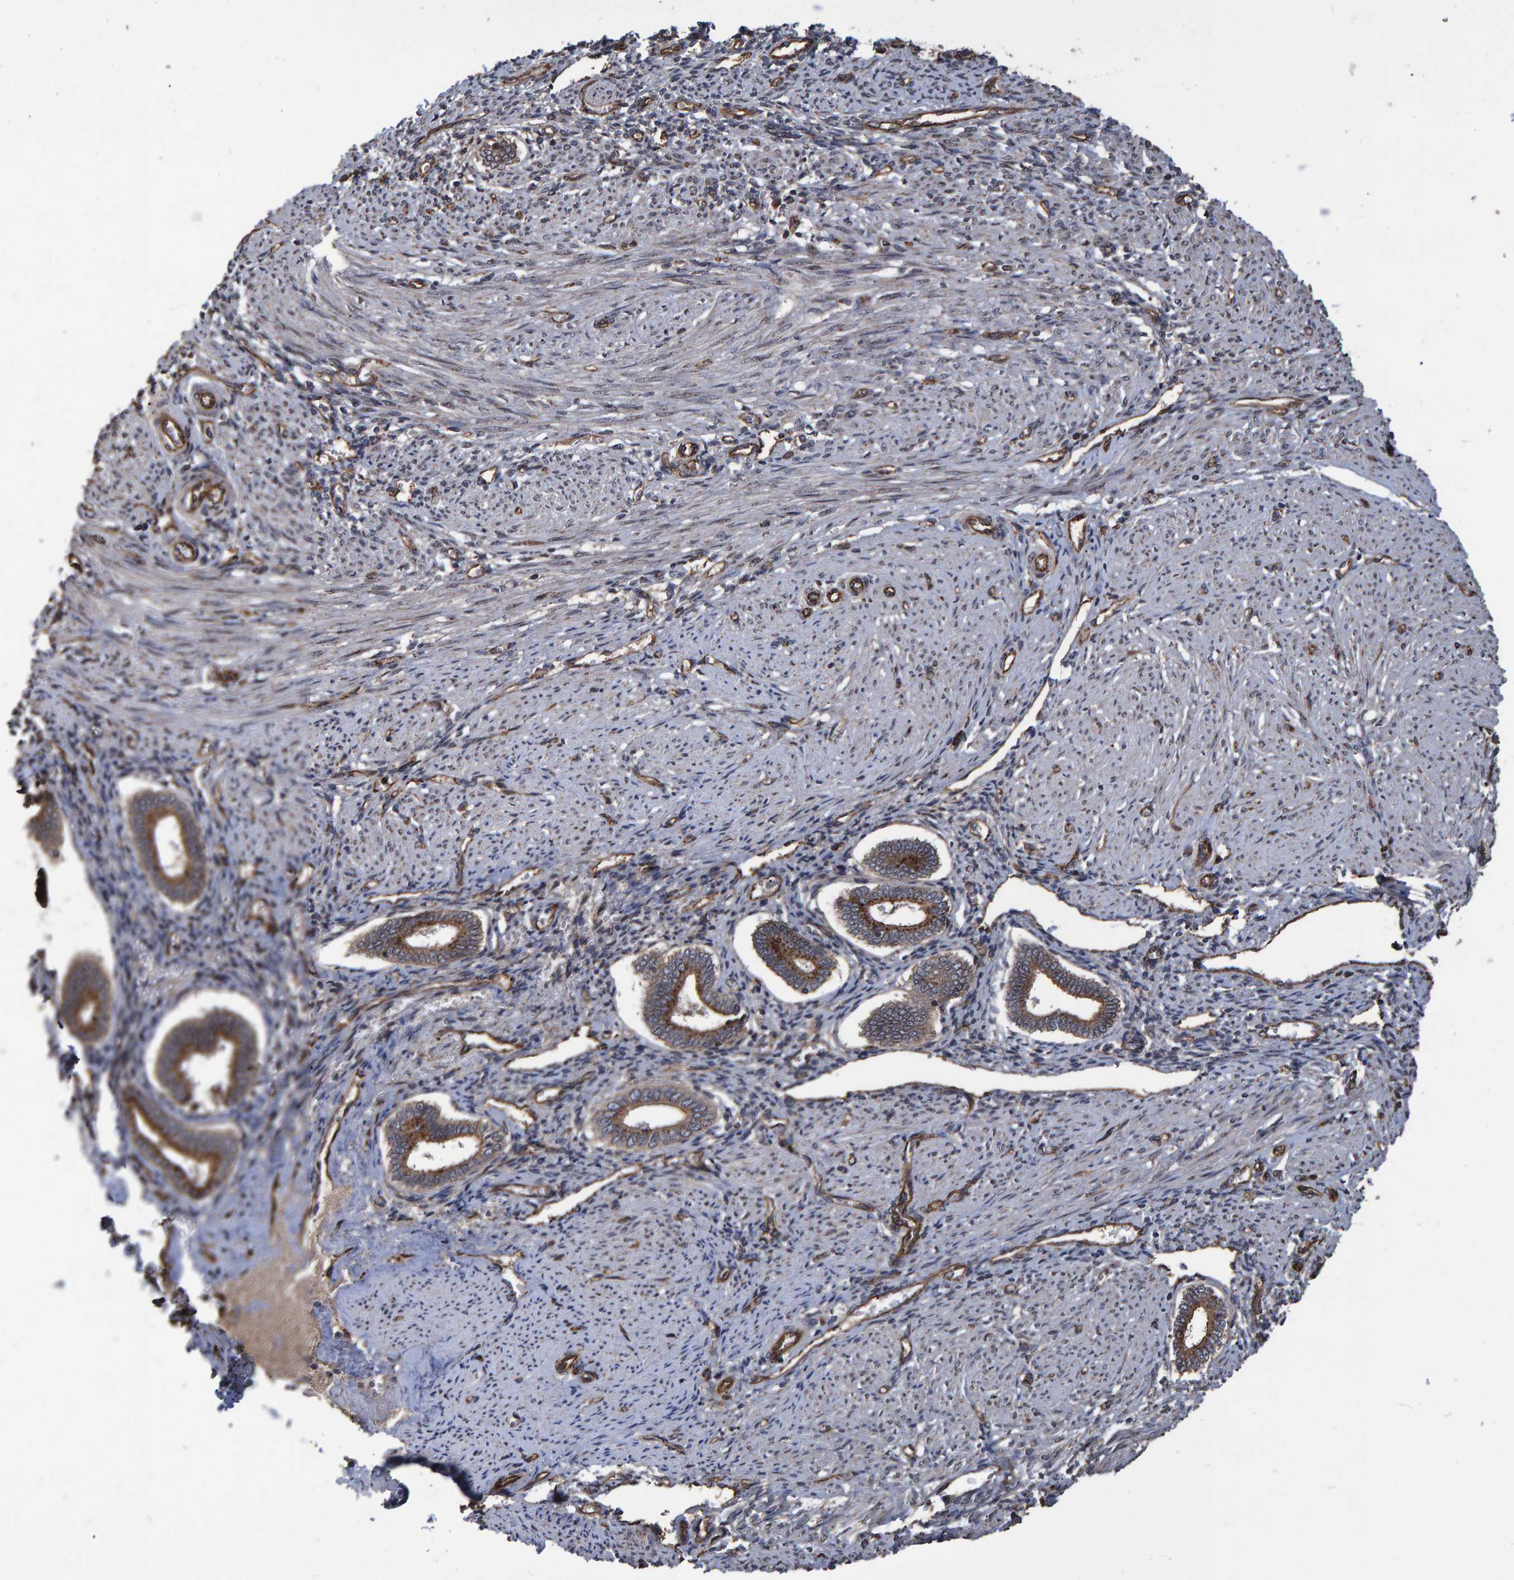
{"staining": {"intensity": "moderate", "quantity": "25%-75%", "location": "cytoplasmic/membranous,nuclear"}, "tissue": "endometrium", "cell_type": "Cells in endometrial stroma", "image_type": "normal", "snomed": [{"axis": "morphology", "description": "Normal tissue, NOS"}, {"axis": "topography", "description": "Endometrium"}], "caption": "Immunohistochemical staining of unremarkable human endometrium displays medium levels of moderate cytoplasmic/membranous,nuclear positivity in approximately 25%-75% of cells in endometrial stroma.", "gene": "TRIM68", "patient": {"sex": "female", "age": 42}}